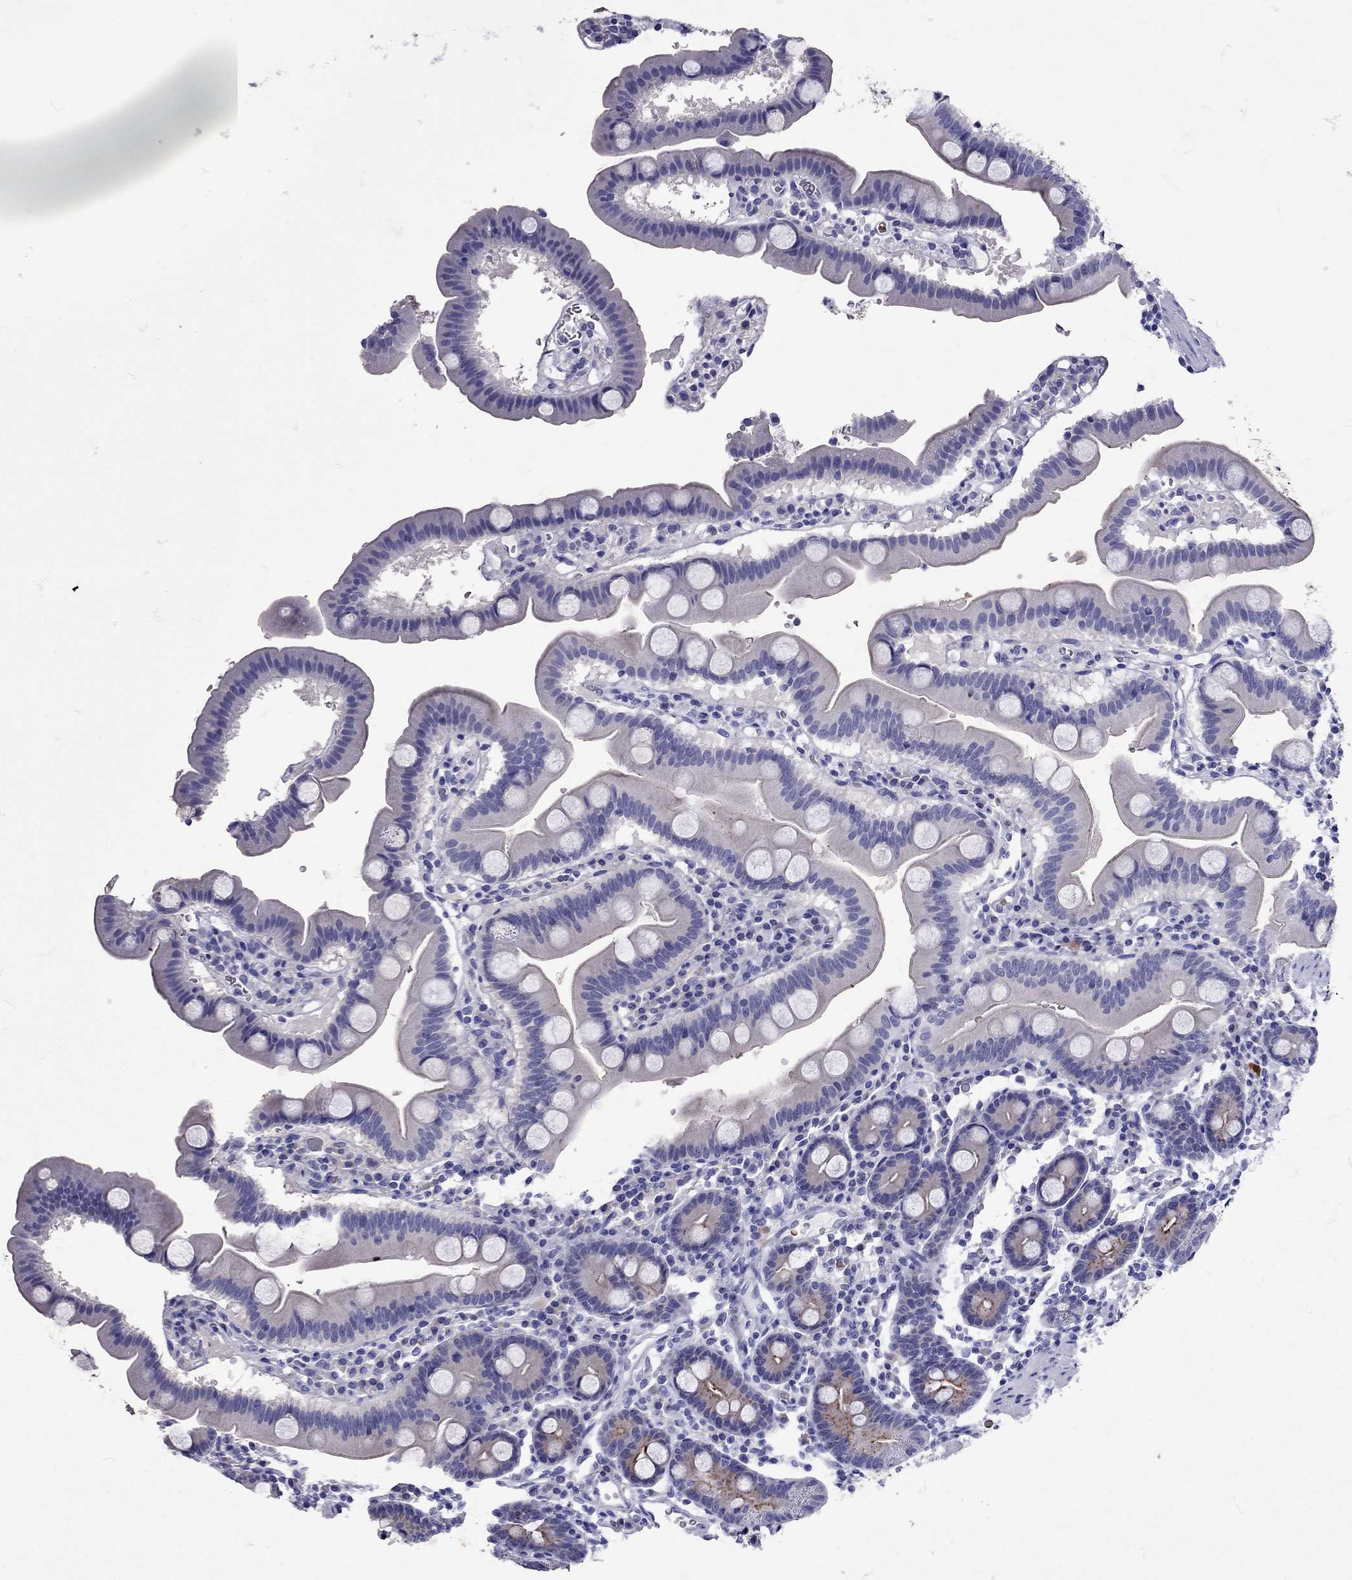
{"staining": {"intensity": "strong", "quantity": "<25%", "location": "cytoplasmic/membranous"}, "tissue": "duodenum", "cell_type": "Glandular cells", "image_type": "normal", "snomed": [{"axis": "morphology", "description": "Normal tissue, NOS"}, {"axis": "topography", "description": "Duodenum"}], "caption": "Protein expression by immunohistochemistry shows strong cytoplasmic/membranous positivity in approximately <25% of glandular cells in normal duodenum.", "gene": "TBR1", "patient": {"sex": "male", "age": 59}}